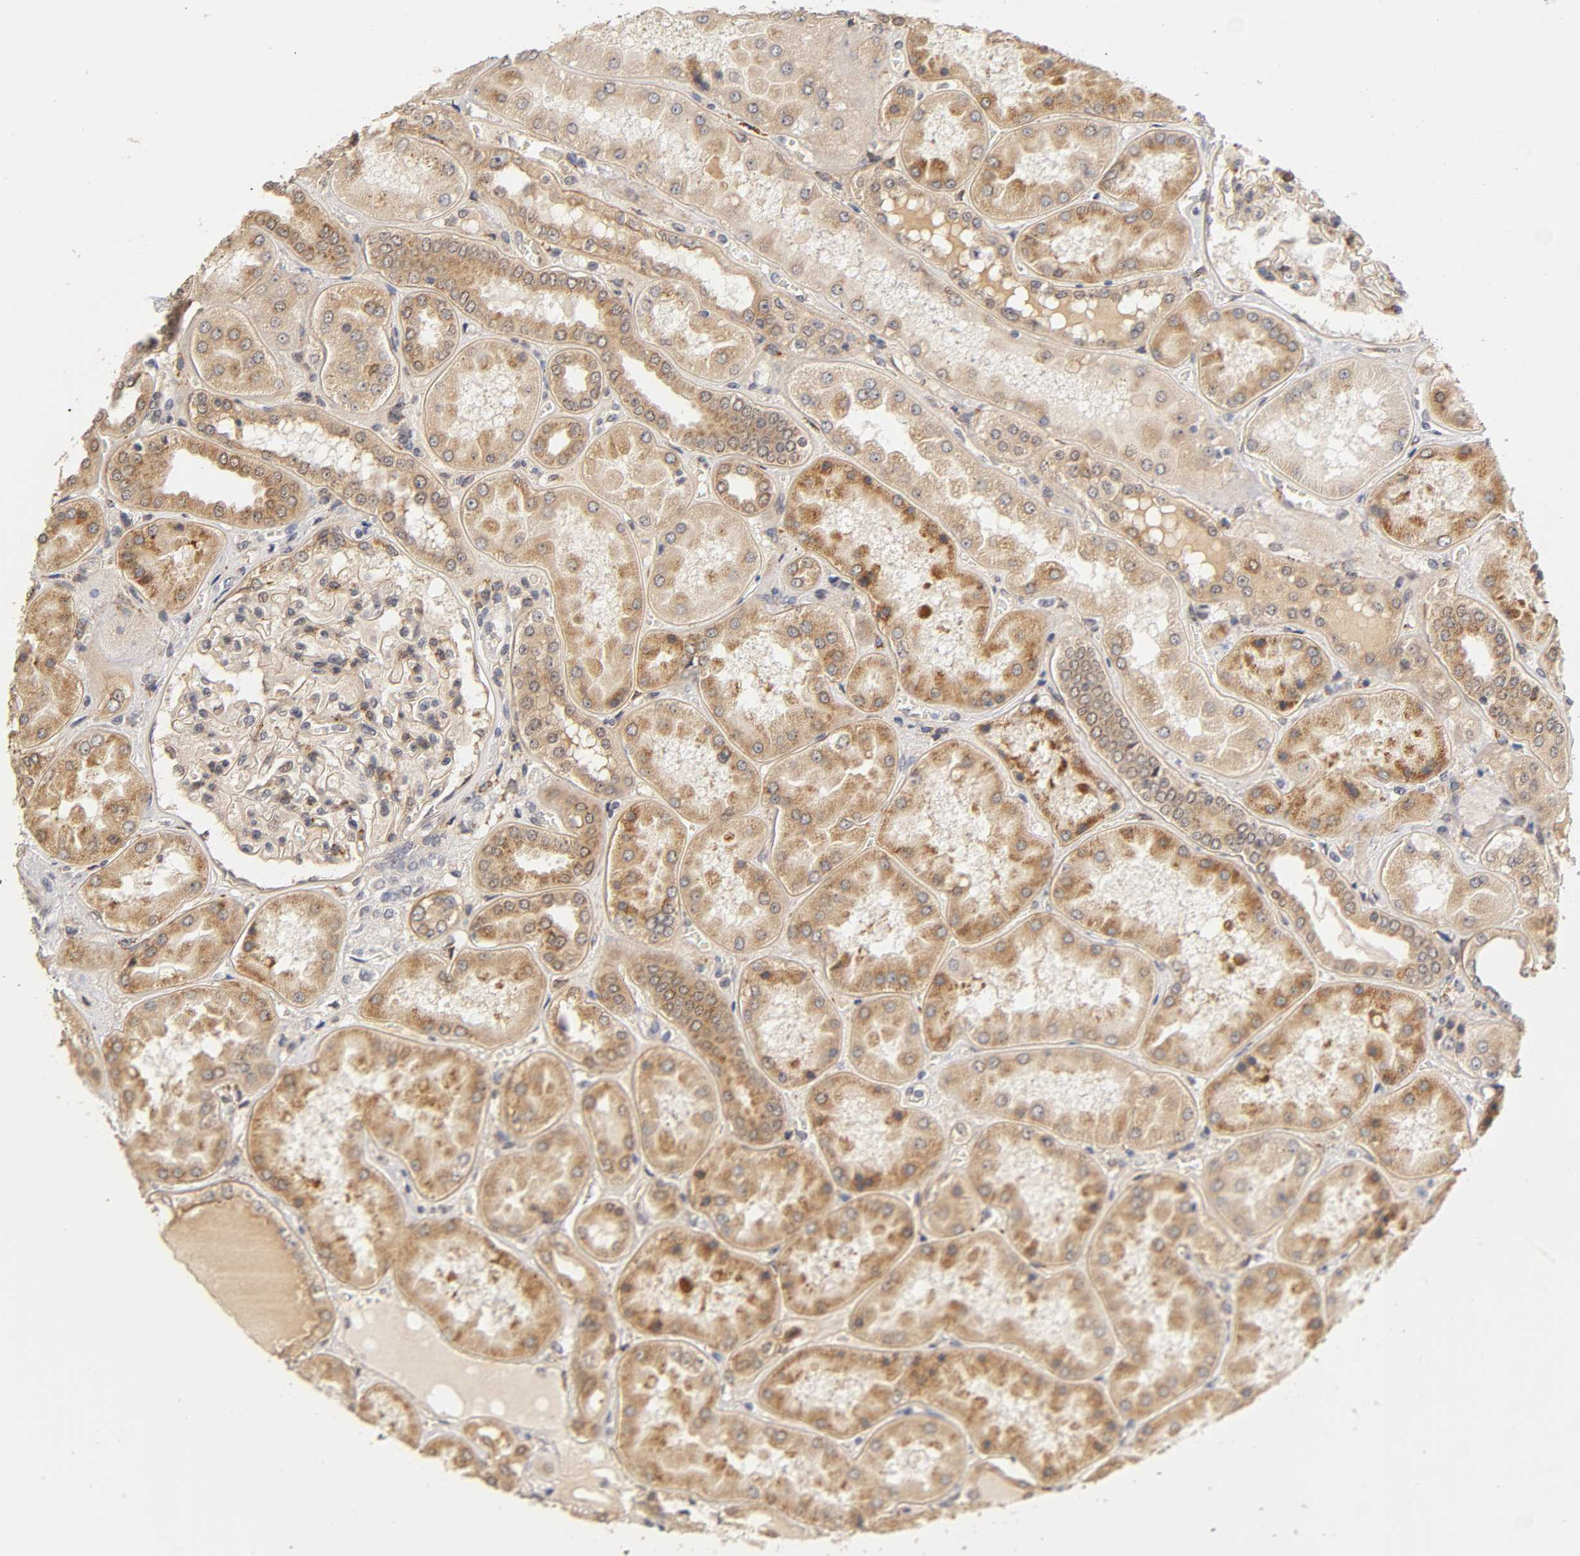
{"staining": {"intensity": "negative", "quantity": "none", "location": "none"}, "tissue": "kidney", "cell_type": "Cells in glomeruli", "image_type": "normal", "snomed": [{"axis": "morphology", "description": "Normal tissue, NOS"}, {"axis": "topography", "description": "Kidney"}], "caption": "DAB immunohistochemical staining of normal human kidney displays no significant expression in cells in glomeruli. (DAB (3,3'-diaminobenzidine) immunohistochemistry with hematoxylin counter stain).", "gene": "LAMB1", "patient": {"sex": "female", "age": 56}}